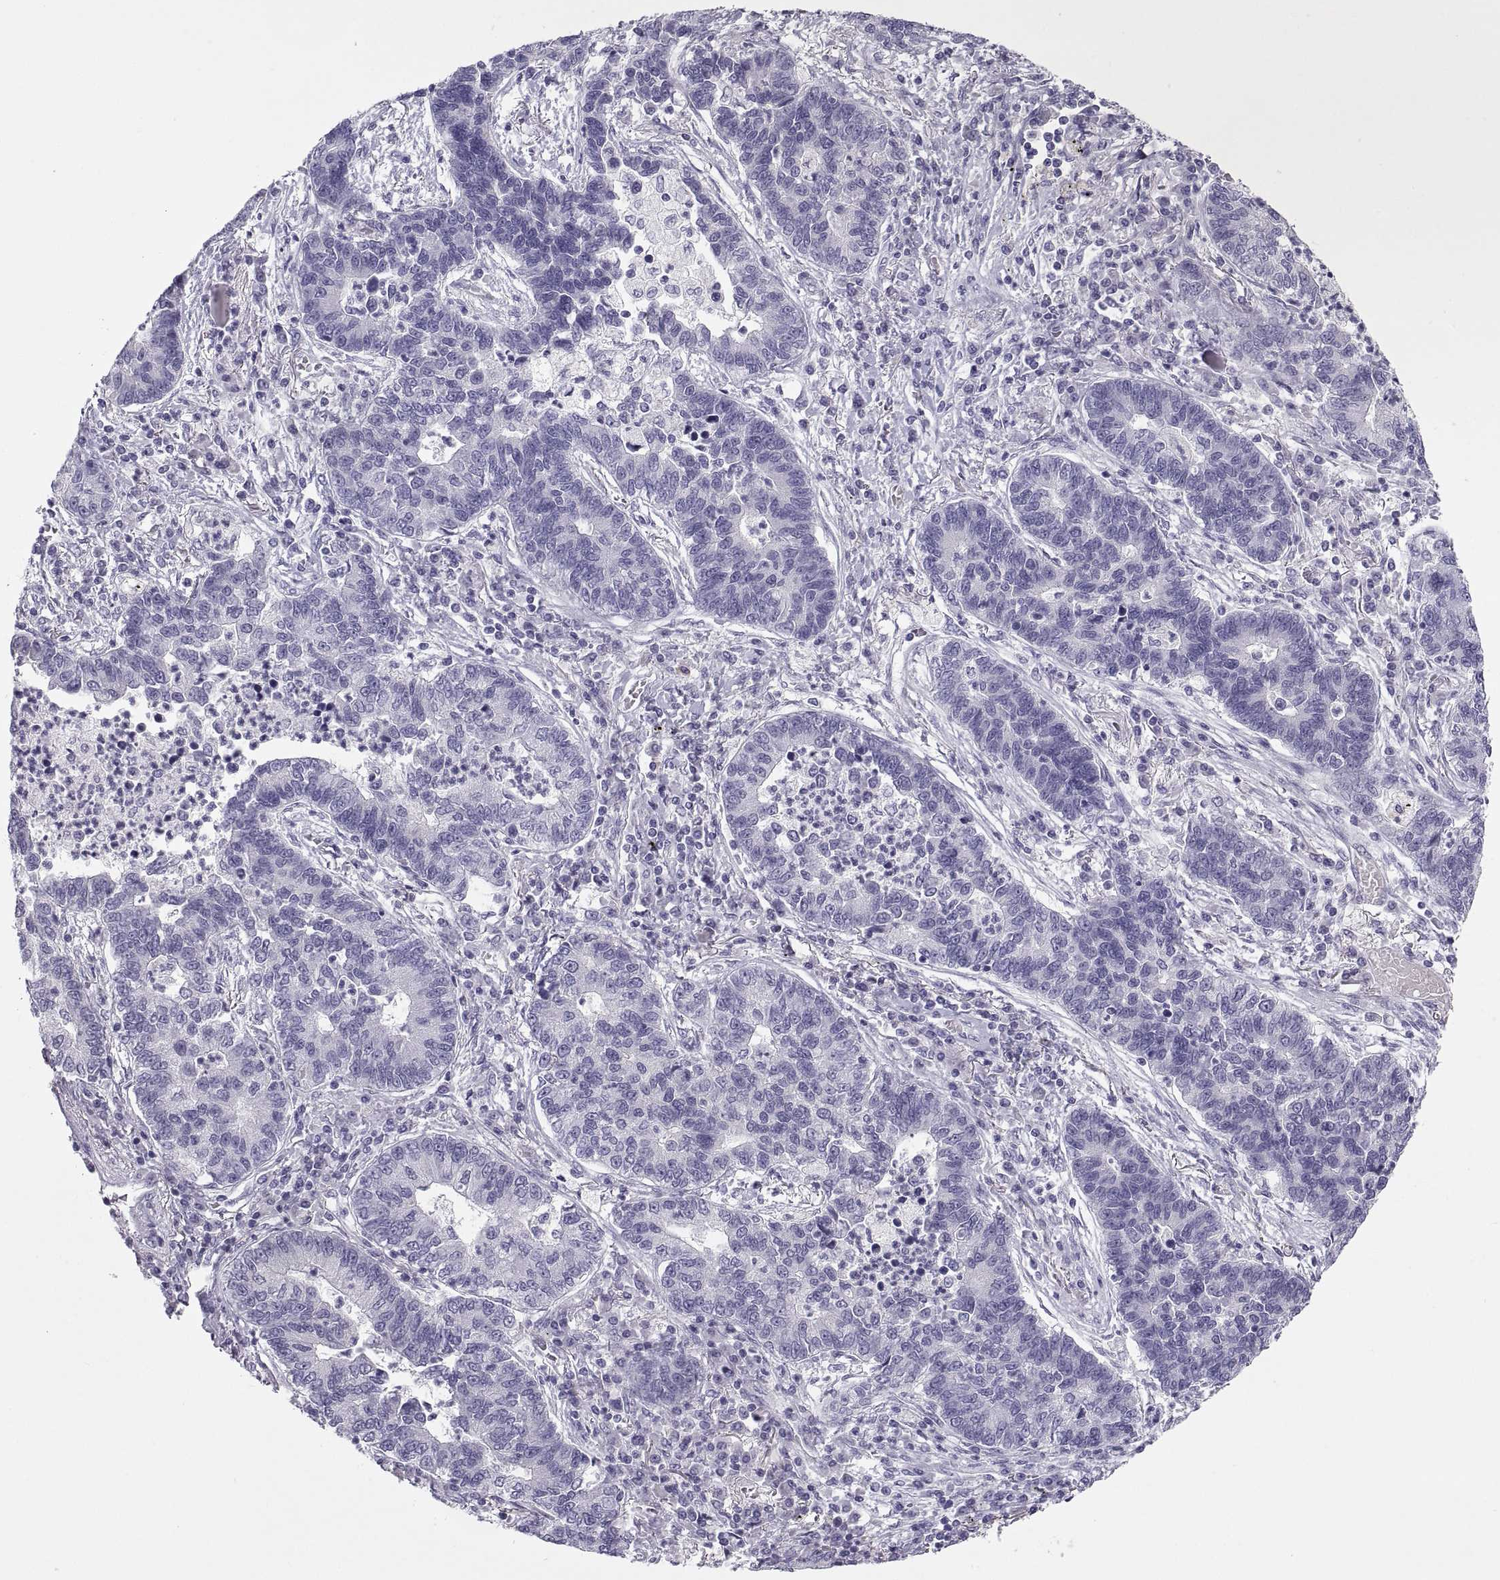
{"staining": {"intensity": "negative", "quantity": "none", "location": "none"}, "tissue": "lung cancer", "cell_type": "Tumor cells", "image_type": "cancer", "snomed": [{"axis": "morphology", "description": "Adenocarcinoma, NOS"}, {"axis": "topography", "description": "Lung"}], "caption": "This is an immunohistochemistry photomicrograph of lung adenocarcinoma. There is no positivity in tumor cells.", "gene": "MAGEB2", "patient": {"sex": "female", "age": 57}}